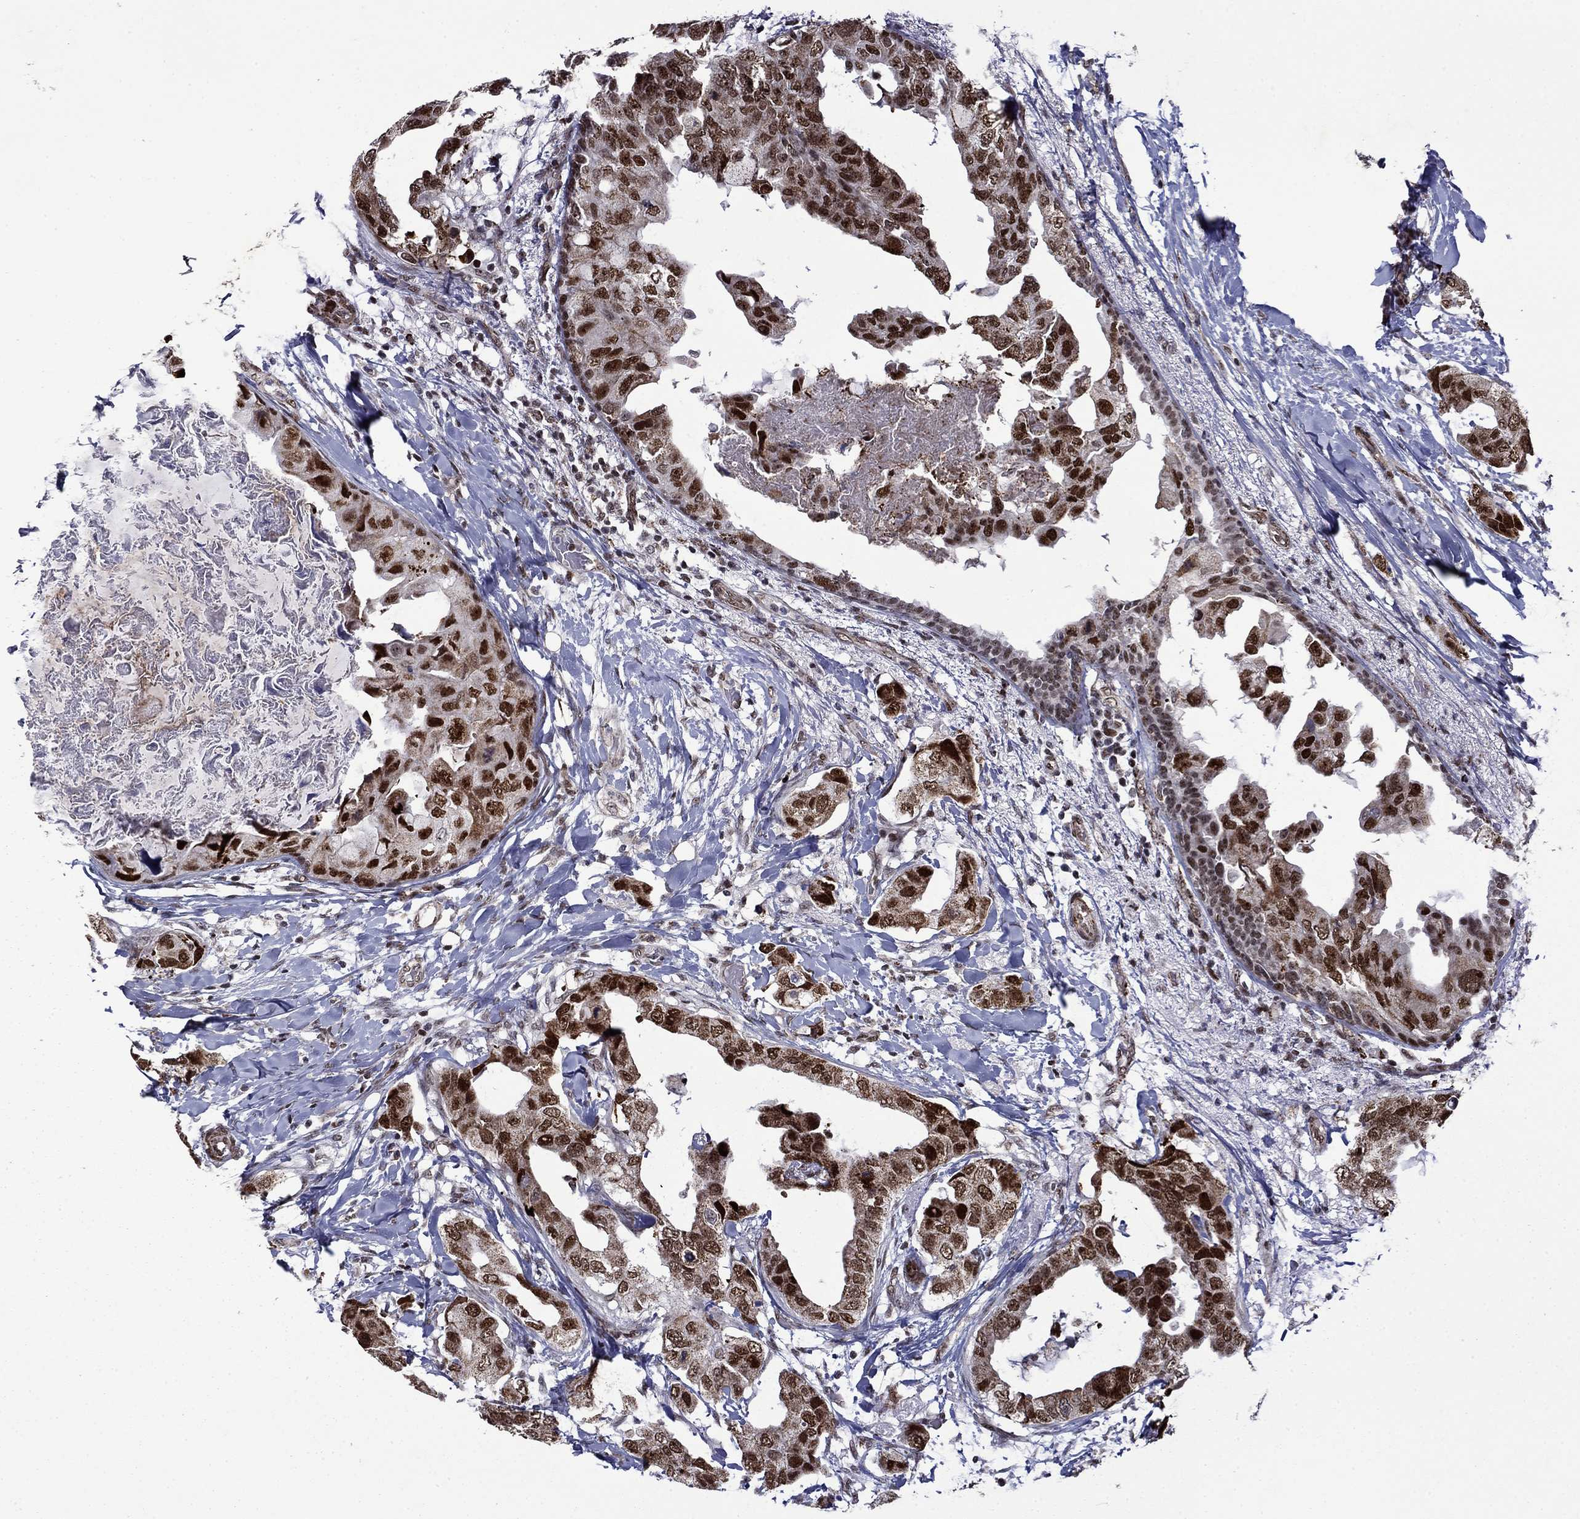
{"staining": {"intensity": "strong", "quantity": "<25%", "location": "nuclear"}, "tissue": "breast cancer", "cell_type": "Tumor cells", "image_type": "cancer", "snomed": [{"axis": "morphology", "description": "Normal tissue, NOS"}, {"axis": "morphology", "description": "Duct carcinoma"}, {"axis": "topography", "description": "Breast"}], "caption": "DAB (3,3'-diaminobenzidine) immunohistochemical staining of breast cancer displays strong nuclear protein staining in approximately <25% of tumor cells.", "gene": "SURF2", "patient": {"sex": "female", "age": 40}}